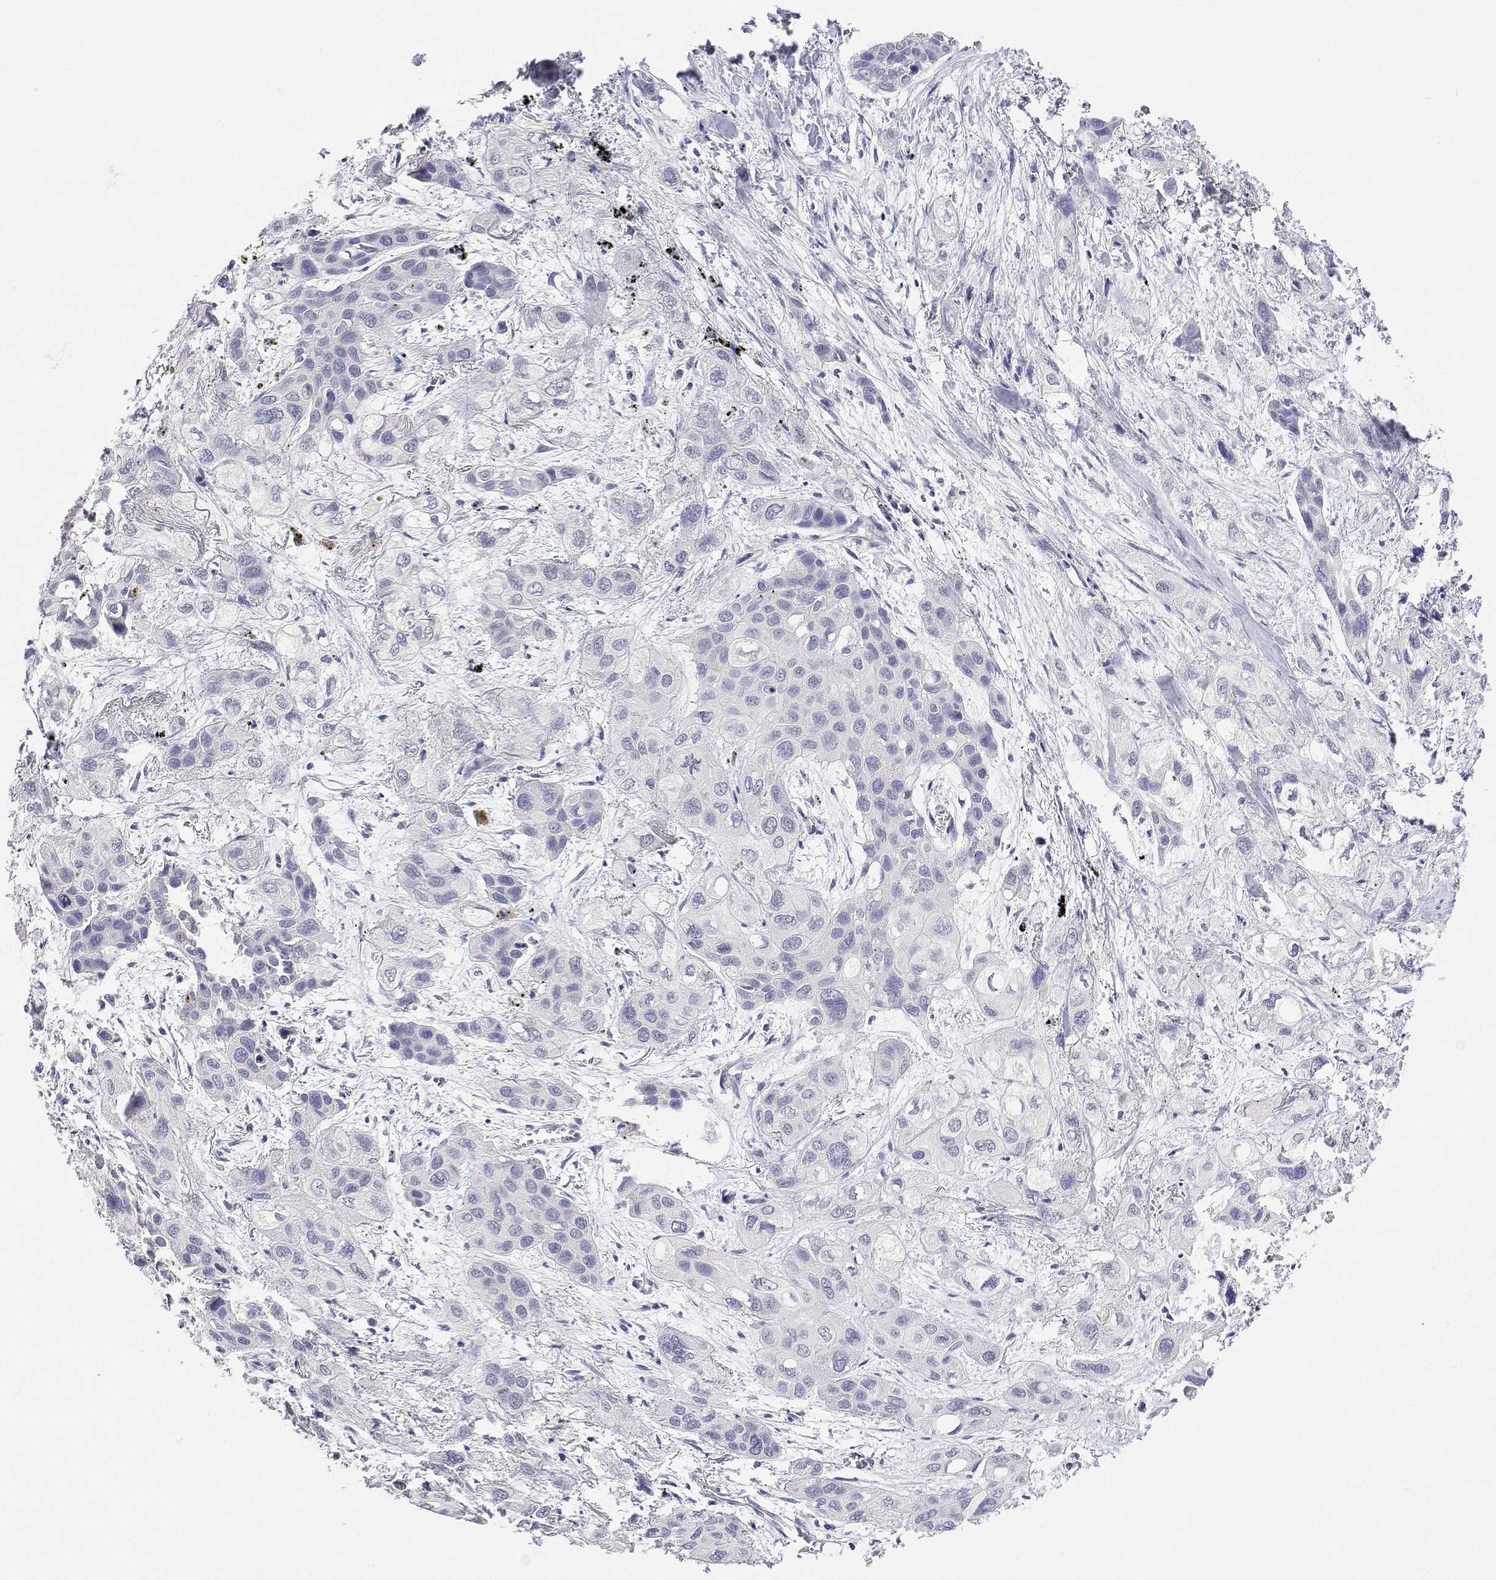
{"staining": {"intensity": "negative", "quantity": "none", "location": "none"}, "tissue": "lung cancer", "cell_type": "Tumor cells", "image_type": "cancer", "snomed": [{"axis": "morphology", "description": "Squamous cell carcinoma, NOS"}, {"axis": "morphology", "description": "Squamous cell carcinoma, metastatic, NOS"}, {"axis": "topography", "description": "Lung"}], "caption": "Immunohistochemical staining of lung squamous cell carcinoma reveals no significant positivity in tumor cells.", "gene": "PLCB1", "patient": {"sex": "male", "age": 59}}